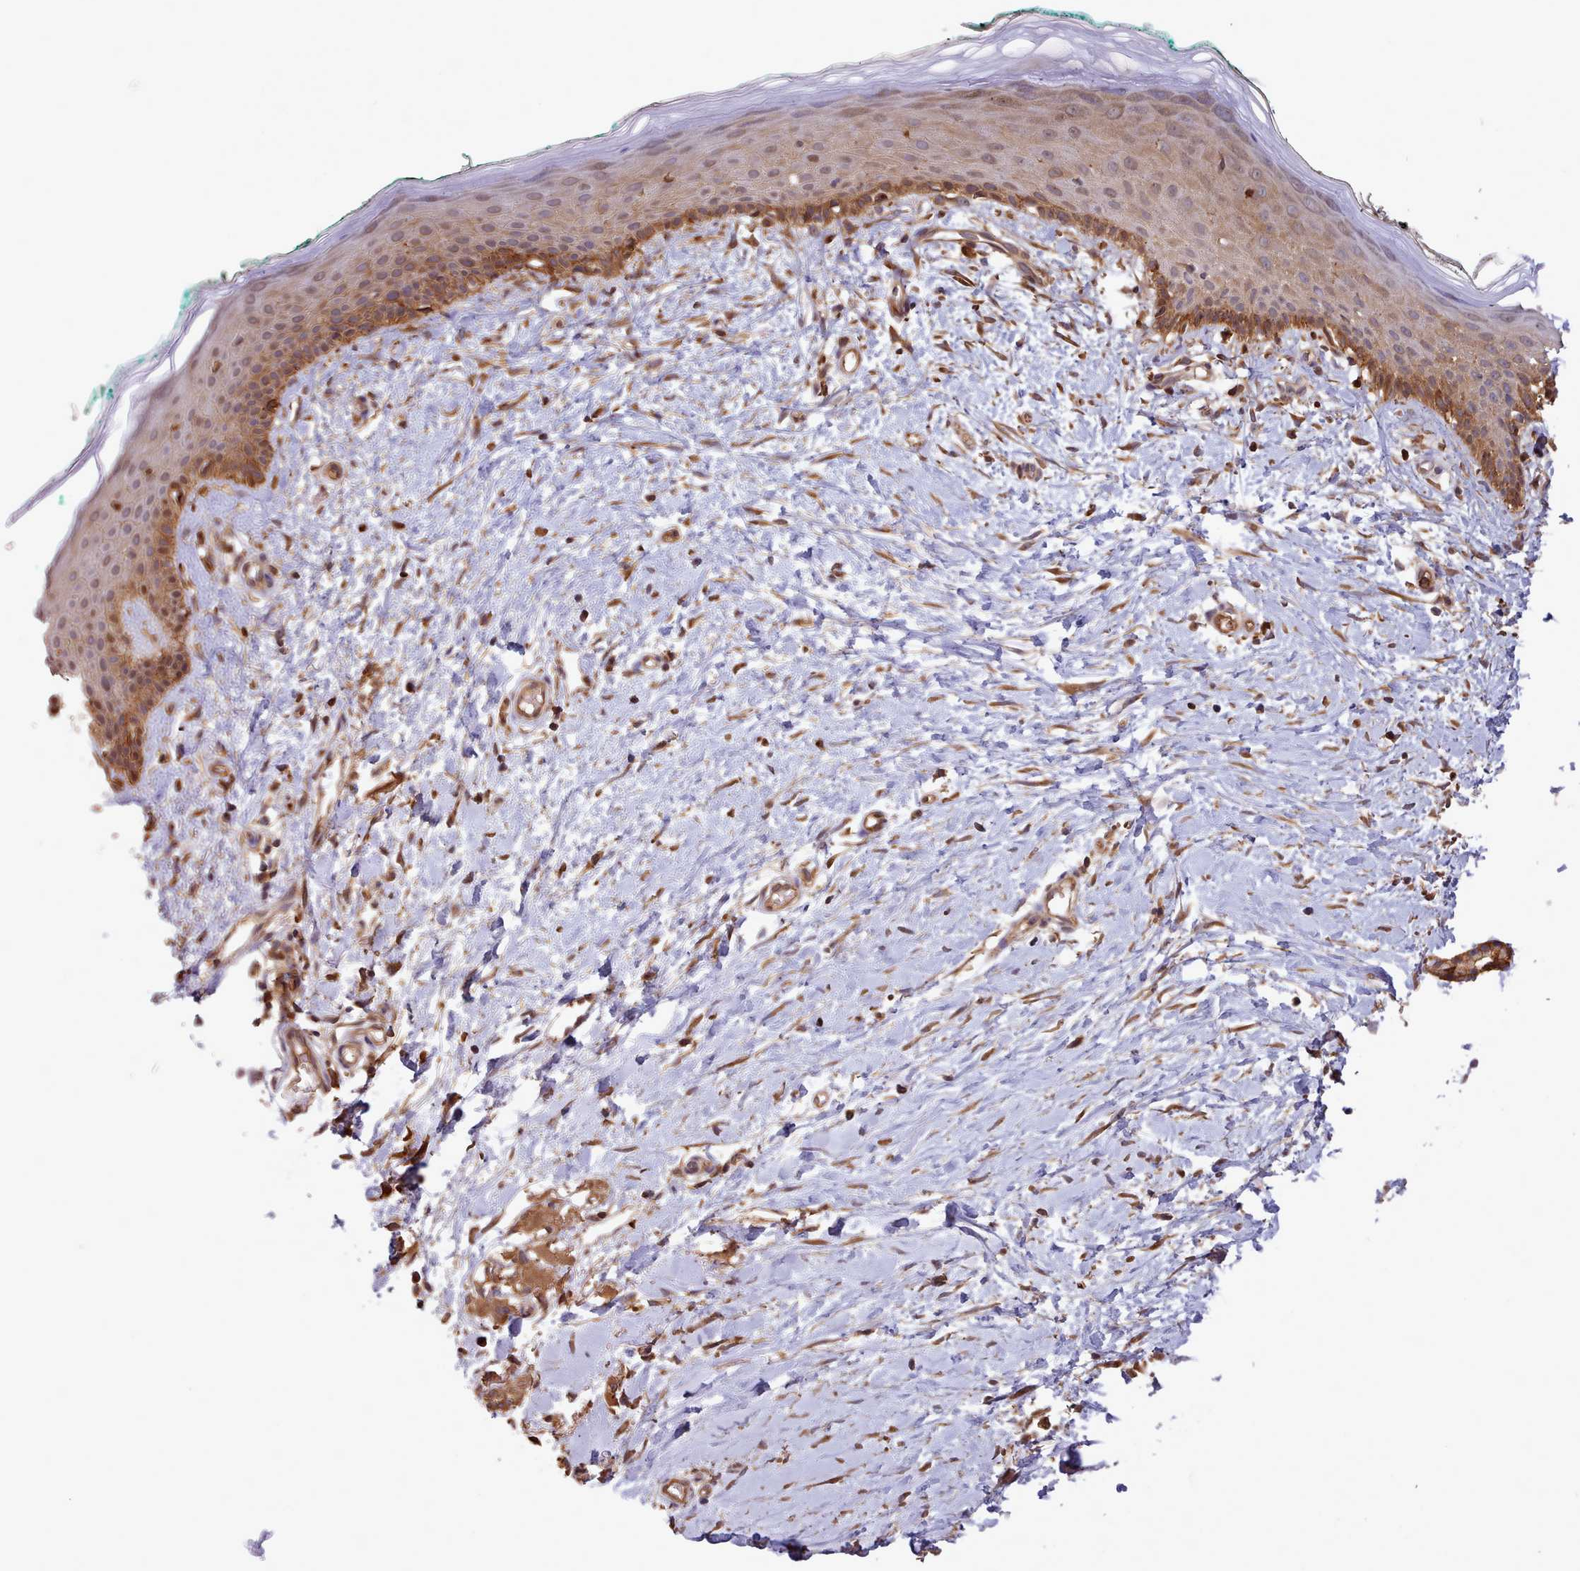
{"staining": {"intensity": "moderate", "quantity": ">75%", "location": "cytoplasmic/membranous"}, "tissue": "skin", "cell_type": "Fibroblasts", "image_type": "normal", "snomed": [{"axis": "morphology", "description": "Normal tissue, NOS"}, {"axis": "morphology", "description": "Malignant melanoma, NOS"}, {"axis": "topography", "description": "Skin"}], "caption": "Moderate cytoplasmic/membranous positivity is appreciated in approximately >75% of fibroblasts in benign skin.", "gene": "SLC4A9", "patient": {"sex": "male", "age": 62}}